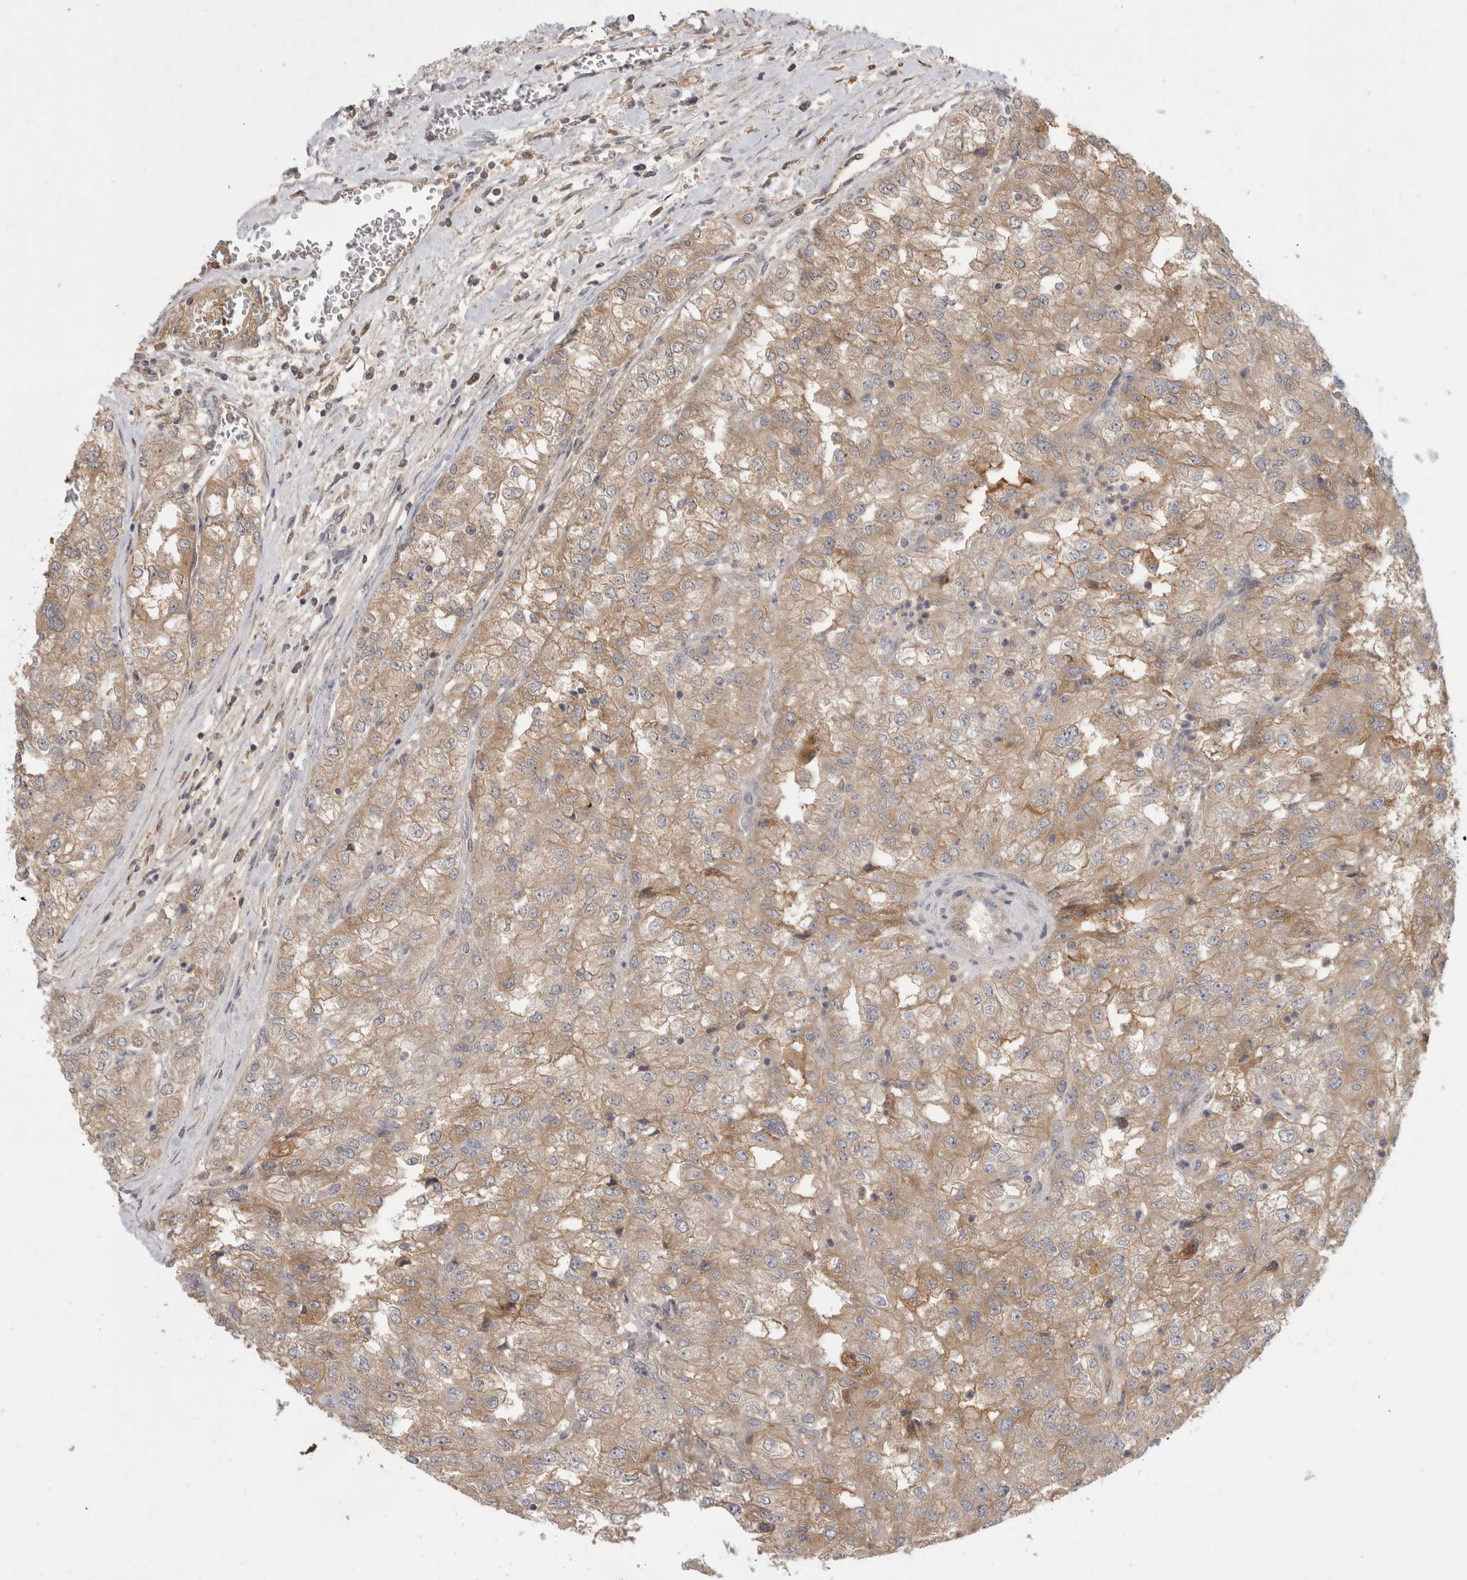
{"staining": {"intensity": "weak", "quantity": ">75%", "location": "cytoplasmic/membranous"}, "tissue": "renal cancer", "cell_type": "Tumor cells", "image_type": "cancer", "snomed": [{"axis": "morphology", "description": "Adenocarcinoma, NOS"}, {"axis": "topography", "description": "Kidney"}], "caption": "Adenocarcinoma (renal) stained with DAB (3,3'-diaminobenzidine) immunohistochemistry (IHC) exhibits low levels of weak cytoplasmic/membranous staining in about >75% of tumor cells.", "gene": "PLEKHM1", "patient": {"sex": "female", "age": 54}}